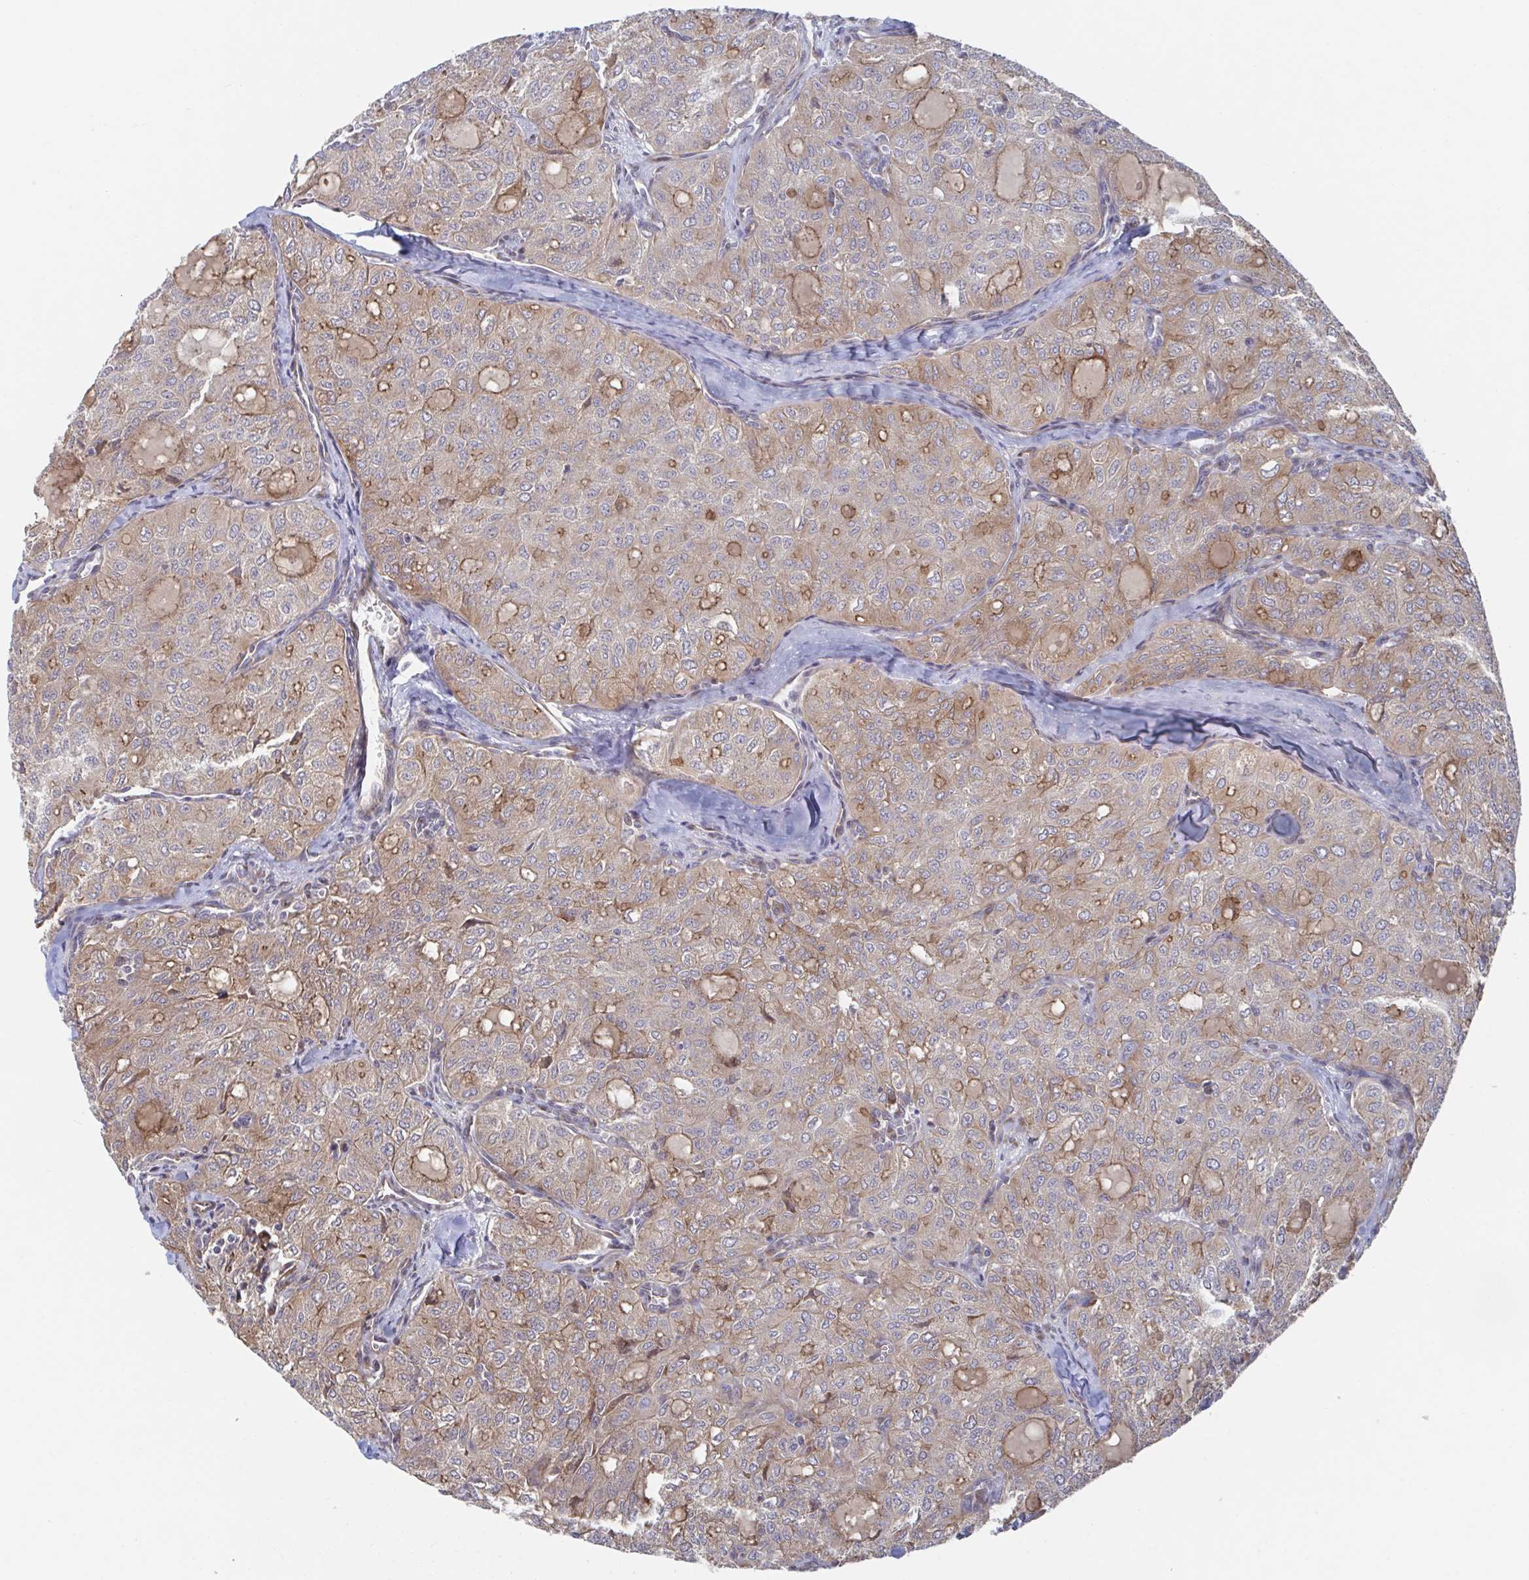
{"staining": {"intensity": "weak", "quantity": "25%-75%", "location": "cytoplasmic/membranous"}, "tissue": "thyroid cancer", "cell_type": "Tumor cells", "image_type": "cancer", "snomed": [{"axis": "morphology", "description": "Follicular adenoma carcinoma, NOS"}, {"axis": "topography", "description": "Thyroid gland"}], "caption": "Immunohistochemistry (IHC) micrograph of neoplastic tissue: human thyroid cancer stained using IHC demonstrates low levels of weak protein expression localized specifically in the cytoplasmic/membranous of tumor cells, appearing as a cytoplasmic/membranous brown color.", "gene": "FJX1", "patient": {"sex": "male", "age": 75}}